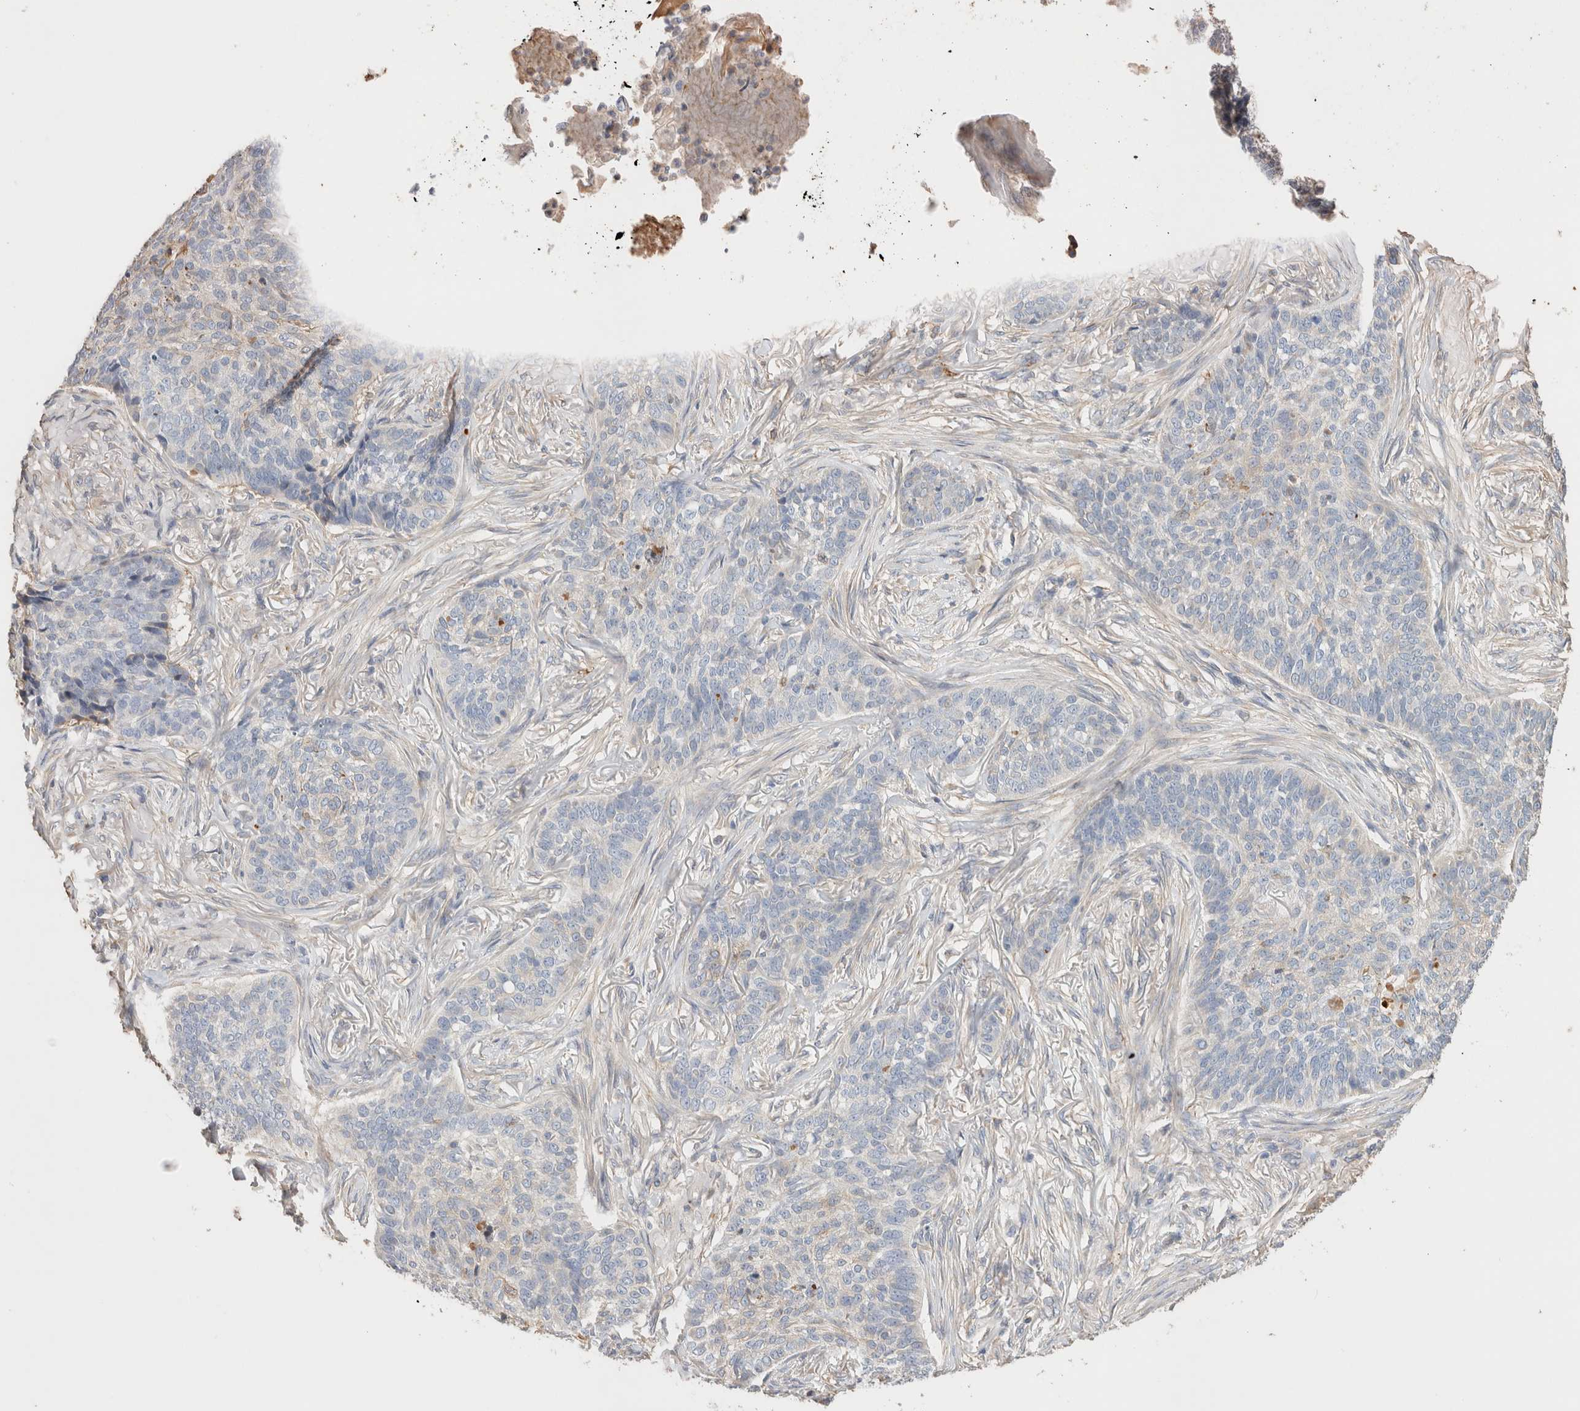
{"staining": {"intensity": "negative", "quantity": "none", "location": "none"}, "tissue": "skin cancer", "cell_type": "Tumor cells", "image_type": "cancer", "snomed": [{"axis": "morphology", "description": "Basal cell carcinoma"}, {"axis": "topography", "description": "Skin"}], "caption": "Protein analysis of skin basal cell carcinoma exhibits no significant staining in tumor cells. (Stains: DAB IHC with hematoxylin counter stain, Microscopy: brightfield microscopy at high magnification).", "gene": "PROS1", "patient": {"sex": "male", "age": 85}}